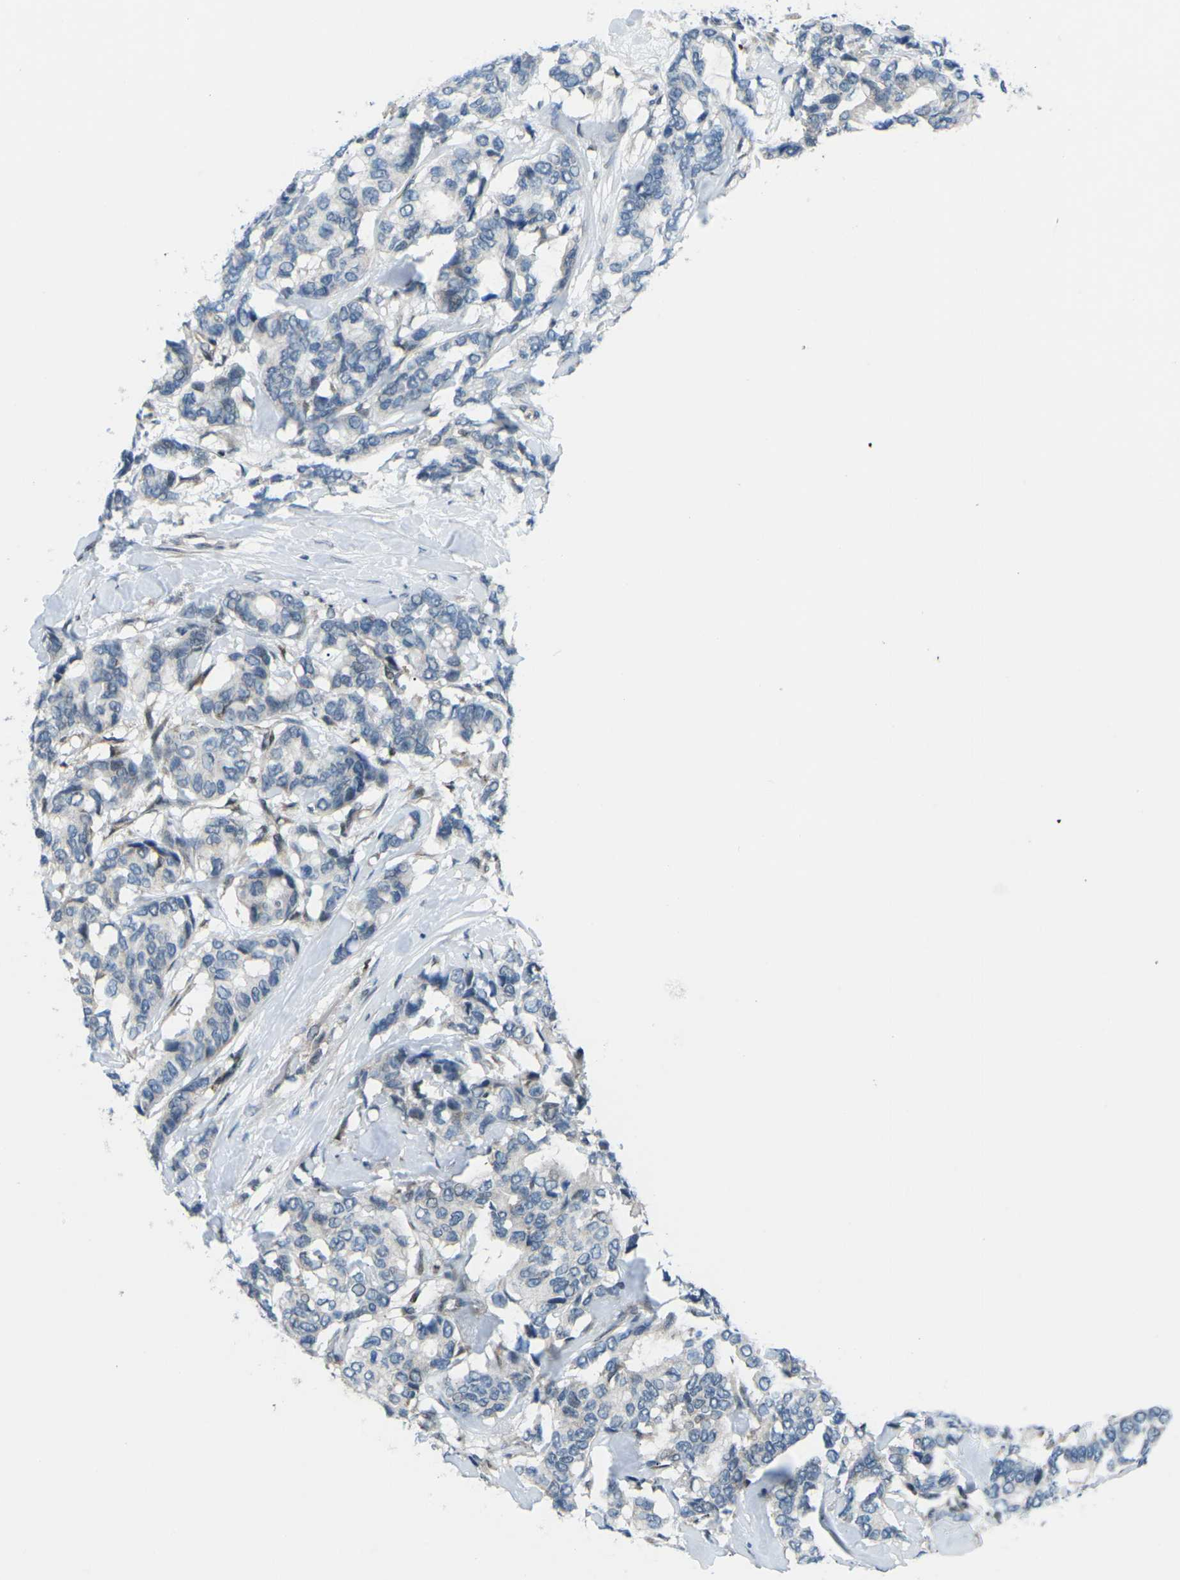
{"staining": {"intensity": "negative", "quantity": "none", "location": "none"}, "tissue": "breast cancer", "cell_type": "Tumor cells", "image_type": "cancer", "snomed": [{"axis": "morphology", "description": "Duct carcinoma"}, {"axis": "topography", "description": "Breast"}], "caption": "Protein analysis of breast invasive ductal carcinoma shows no significant positivity in tumor cells.", "gene": "MBNL1", "patient": {"sex": "female", "age": 87}}